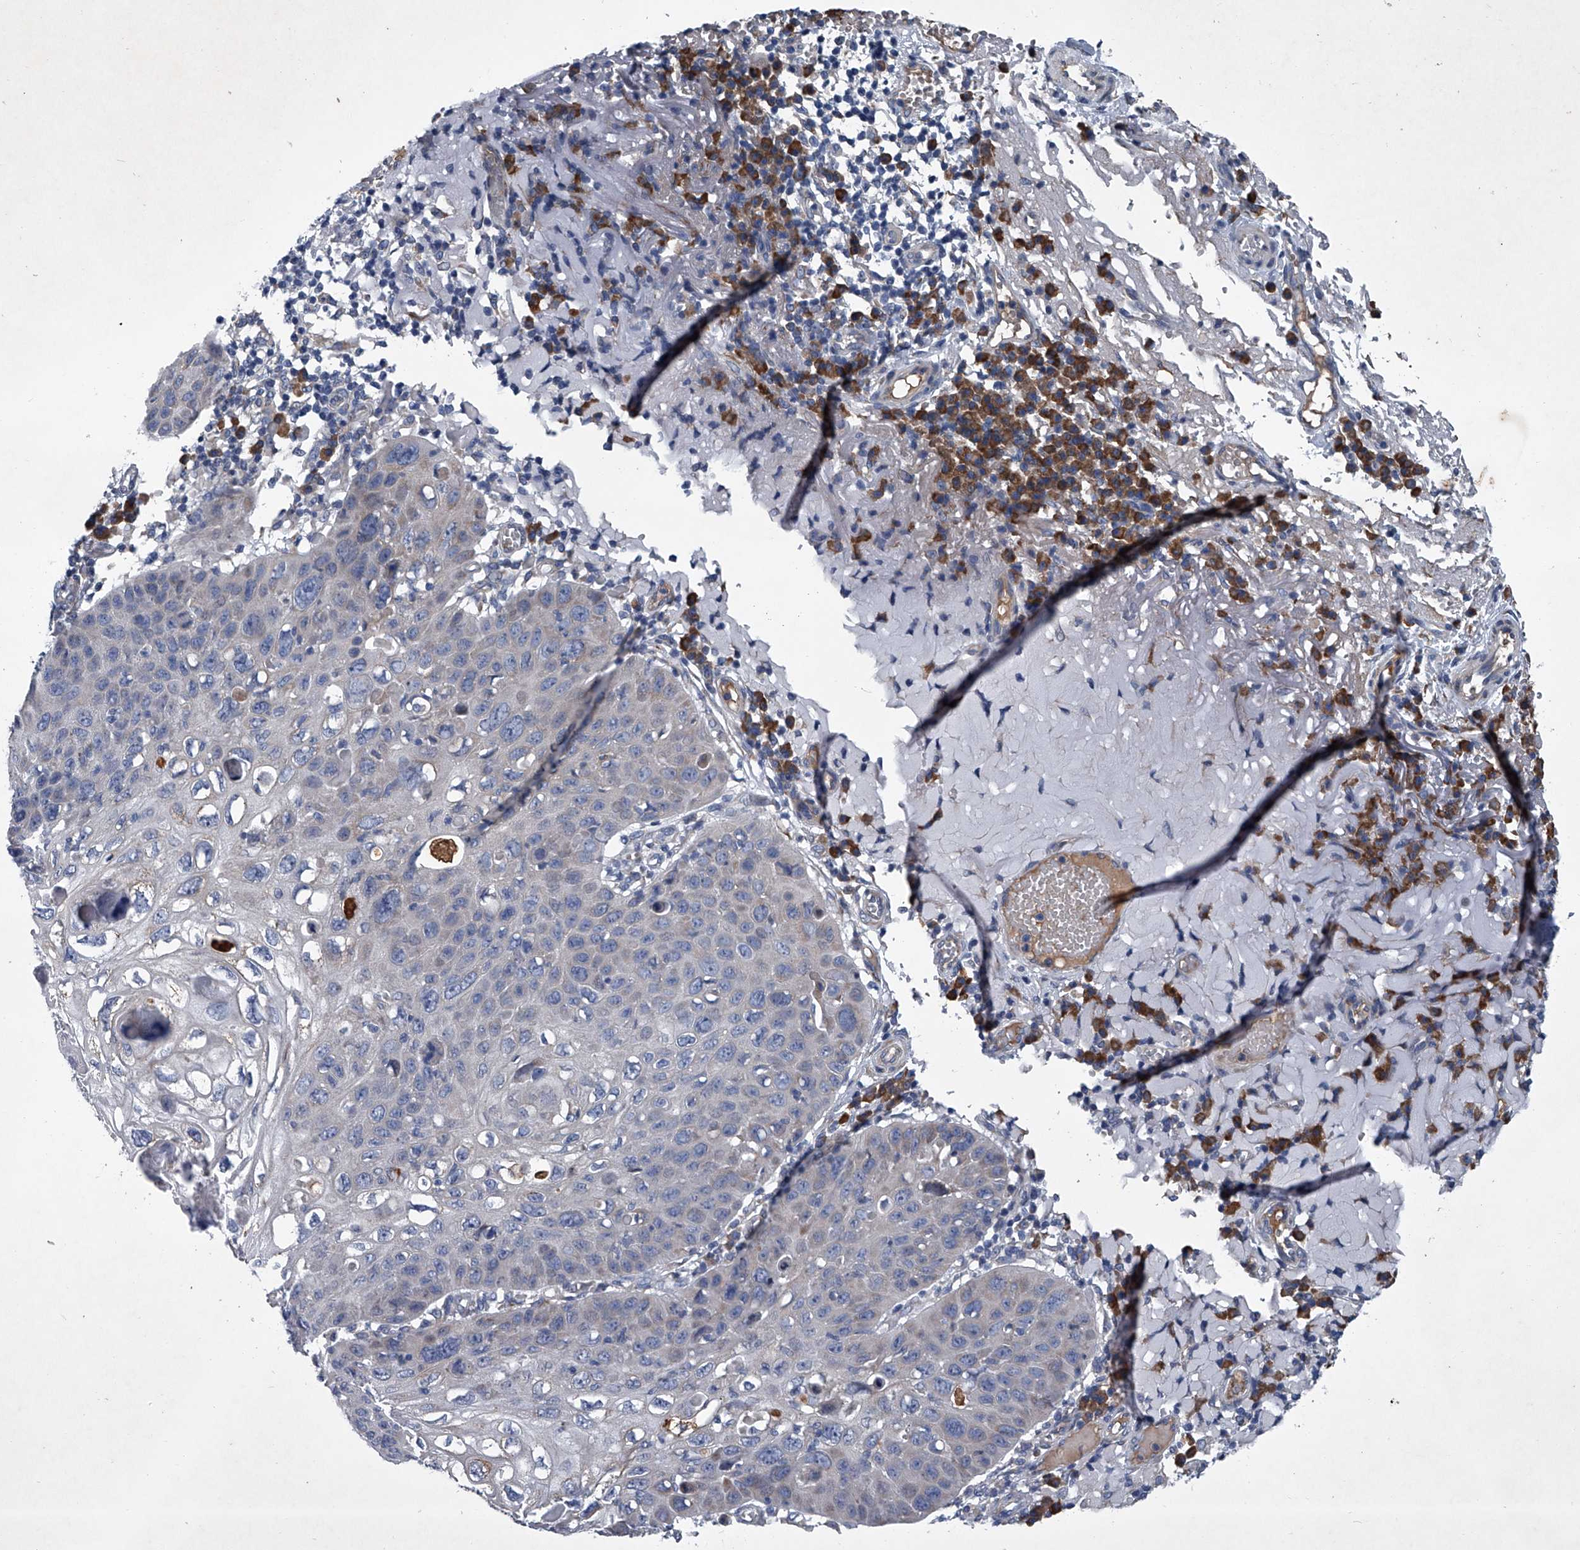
{"staining": {"intensity": "negative", "quantity": "none", "location": "none"}, "tissue": "skin cancer", "cell_type": "Tumor cells", "image_type": "cancer", "snomed": [{"axis": "morphology", "description": "Squamous cell carcinoma, NOS"}, {"axis": "topography", "description": "Skin"}], "caption": "This image is of skin cancer (squamous cell carcinoma) stained with immunohistochemistry (IHC) to label a protein in brown with the nuclei are counter-stained blue. There is no positivity in tumor cells.", "gene": "ABCG1", "patient": {"sex": "female", "age": 90}}